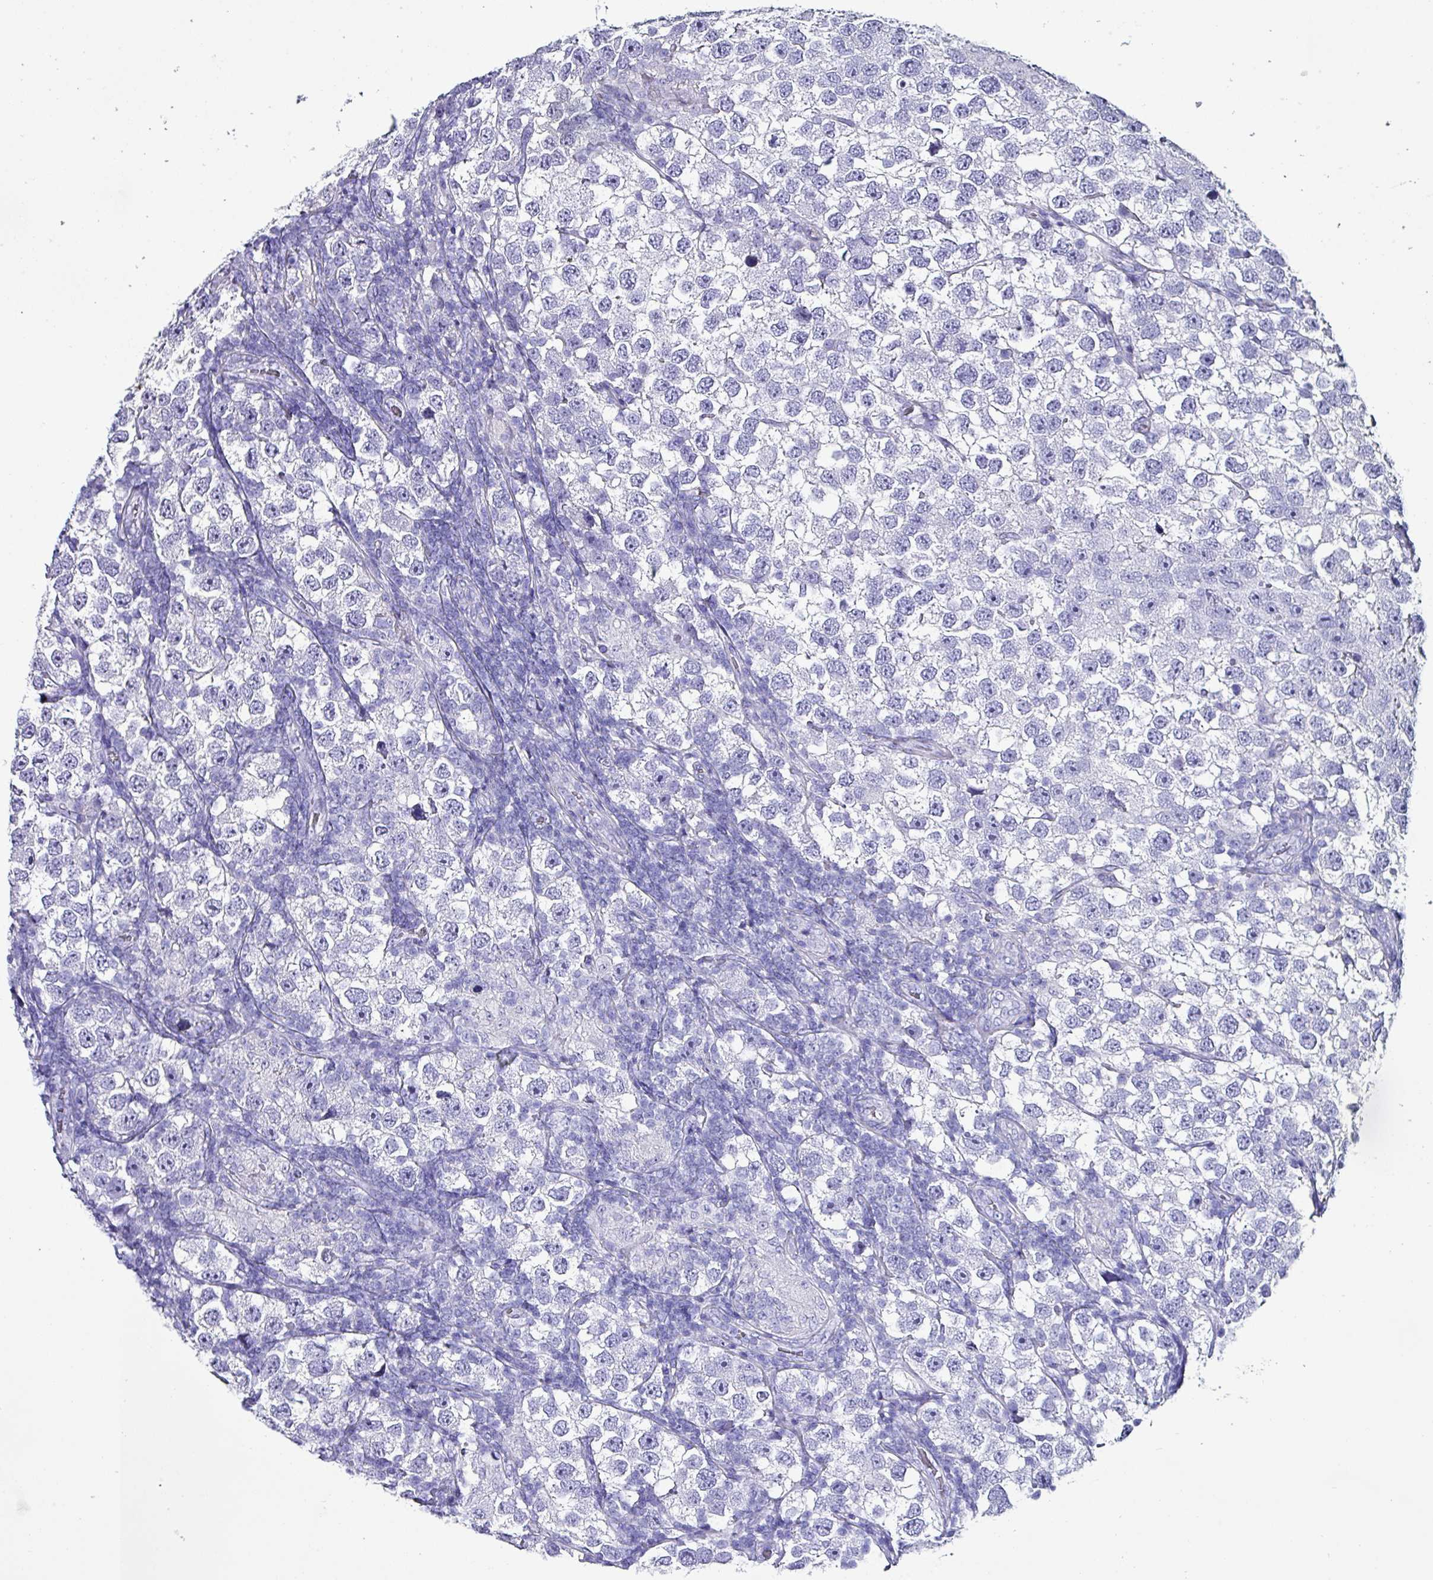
{"staining": {"intensity": "negative", "quantity": "none", "location": "none"}, "tissue": "testis cancer", "cell_type": "Tumor cells", "image_type": "cancer", "snomed": [{"axis": "morphology", "description": "Seminoma, NOS"}, {"axis": "topography", "description": "Testis"}], "caption": "IHC of testis cancer (seminoma) reveals no positivity in tumor cells.", "gene": "KRT6C", "patient": {"sex": "male", "age": 26}}